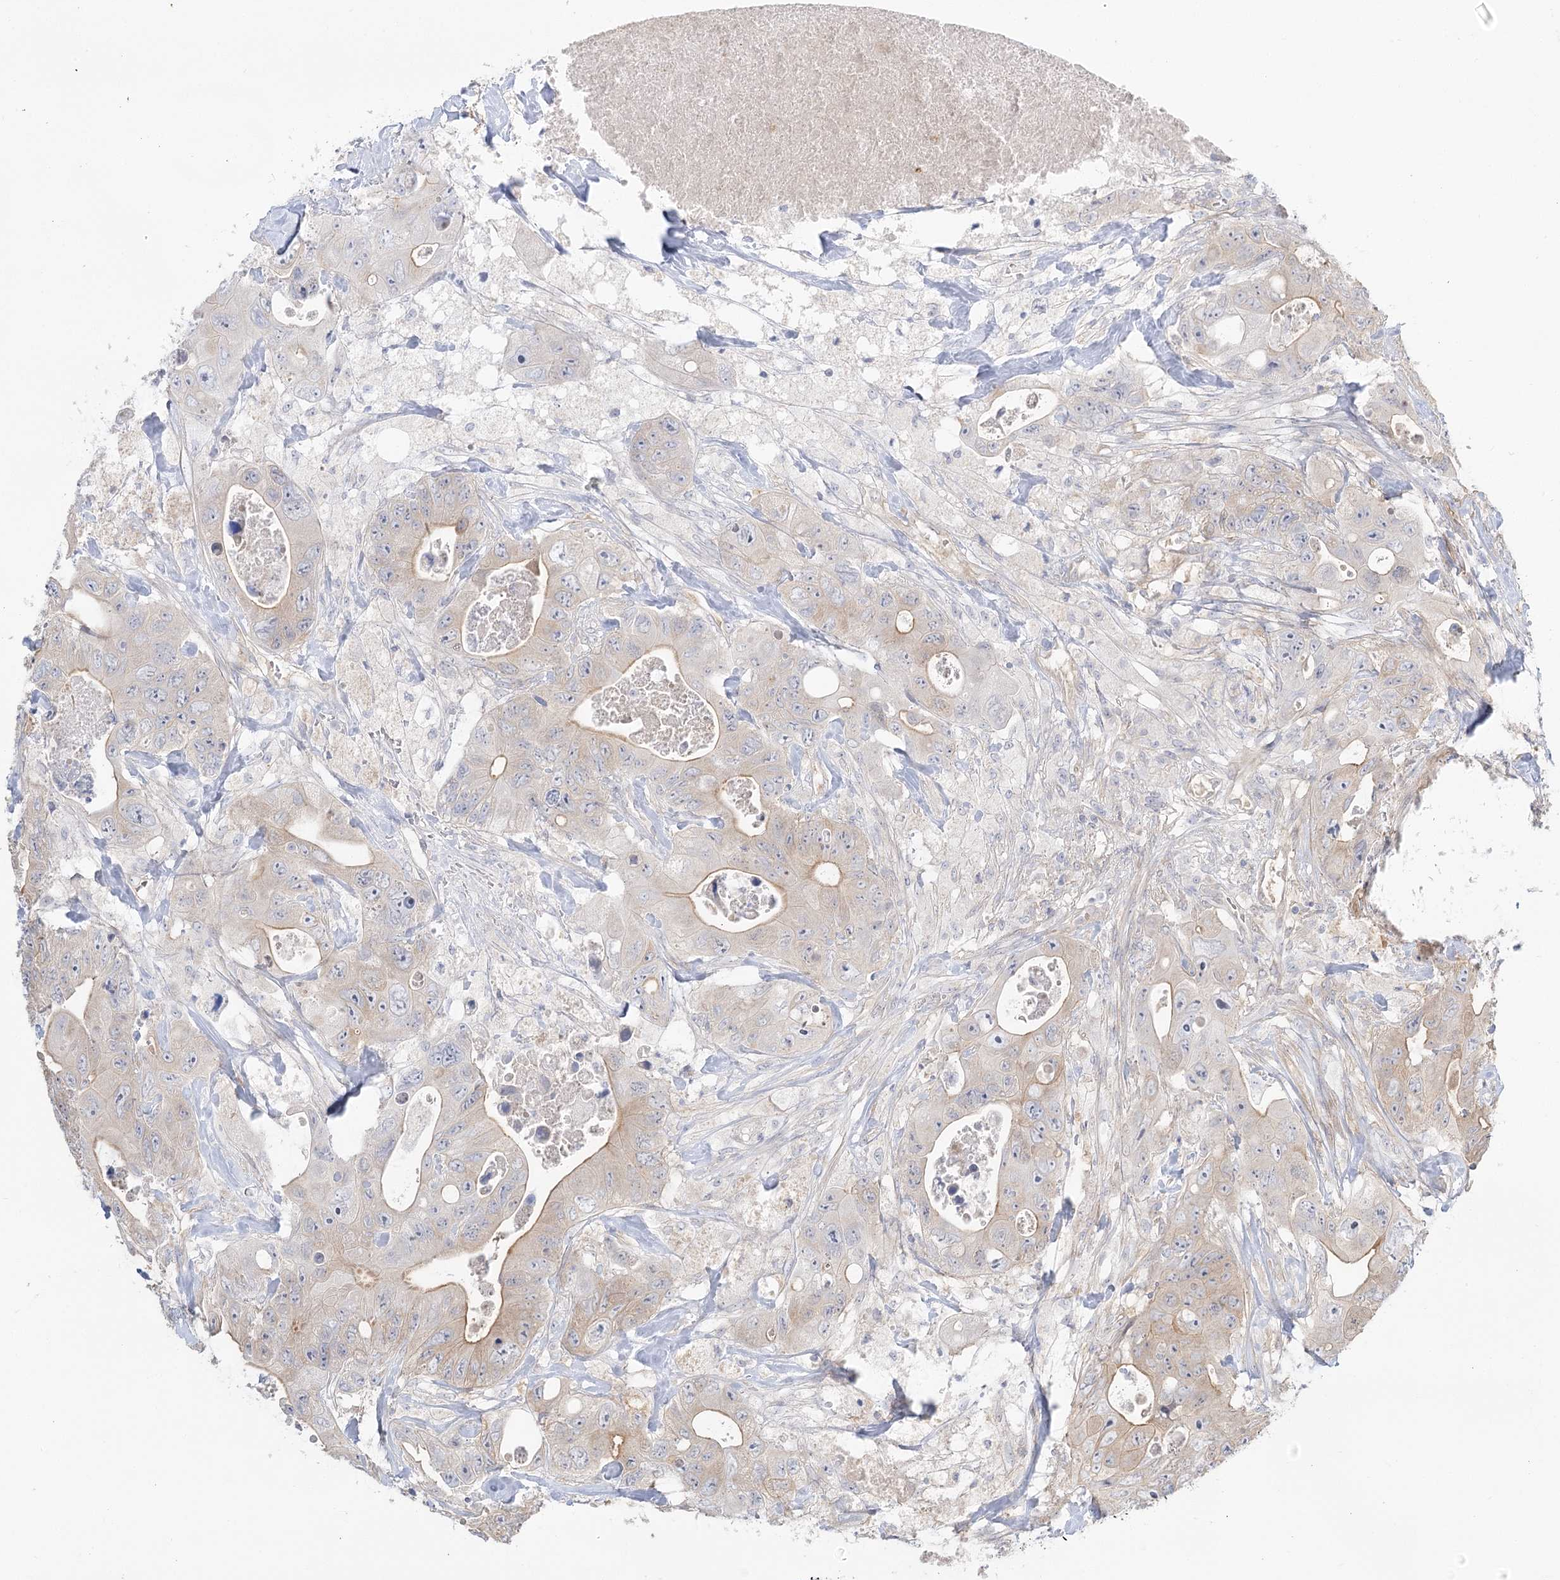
{"staining": {"intensity": "weak", "quantity": "25%-75%", "location": "cytoplasmic/membranous"}, "tissue": "colorectal cancer", "cell_type": "Tumor cells", "image_type": "cancer", "snomed": [{"axis": "morphology", "description": "Adenocarcinoma, NOS"}, {"axis": "topography", "description": "Colon"}], "caption": "DAB (3,3'-diaminobenzidine) immunohistochemical staining of human adenocarcinoma (colorectal) reveals weak cytoplasmic/membranous protein positivity in approximately 25%-75% of tumor cells.", "gene": "GUCY2C", "patient": {"sex": "female", "age": 46}}